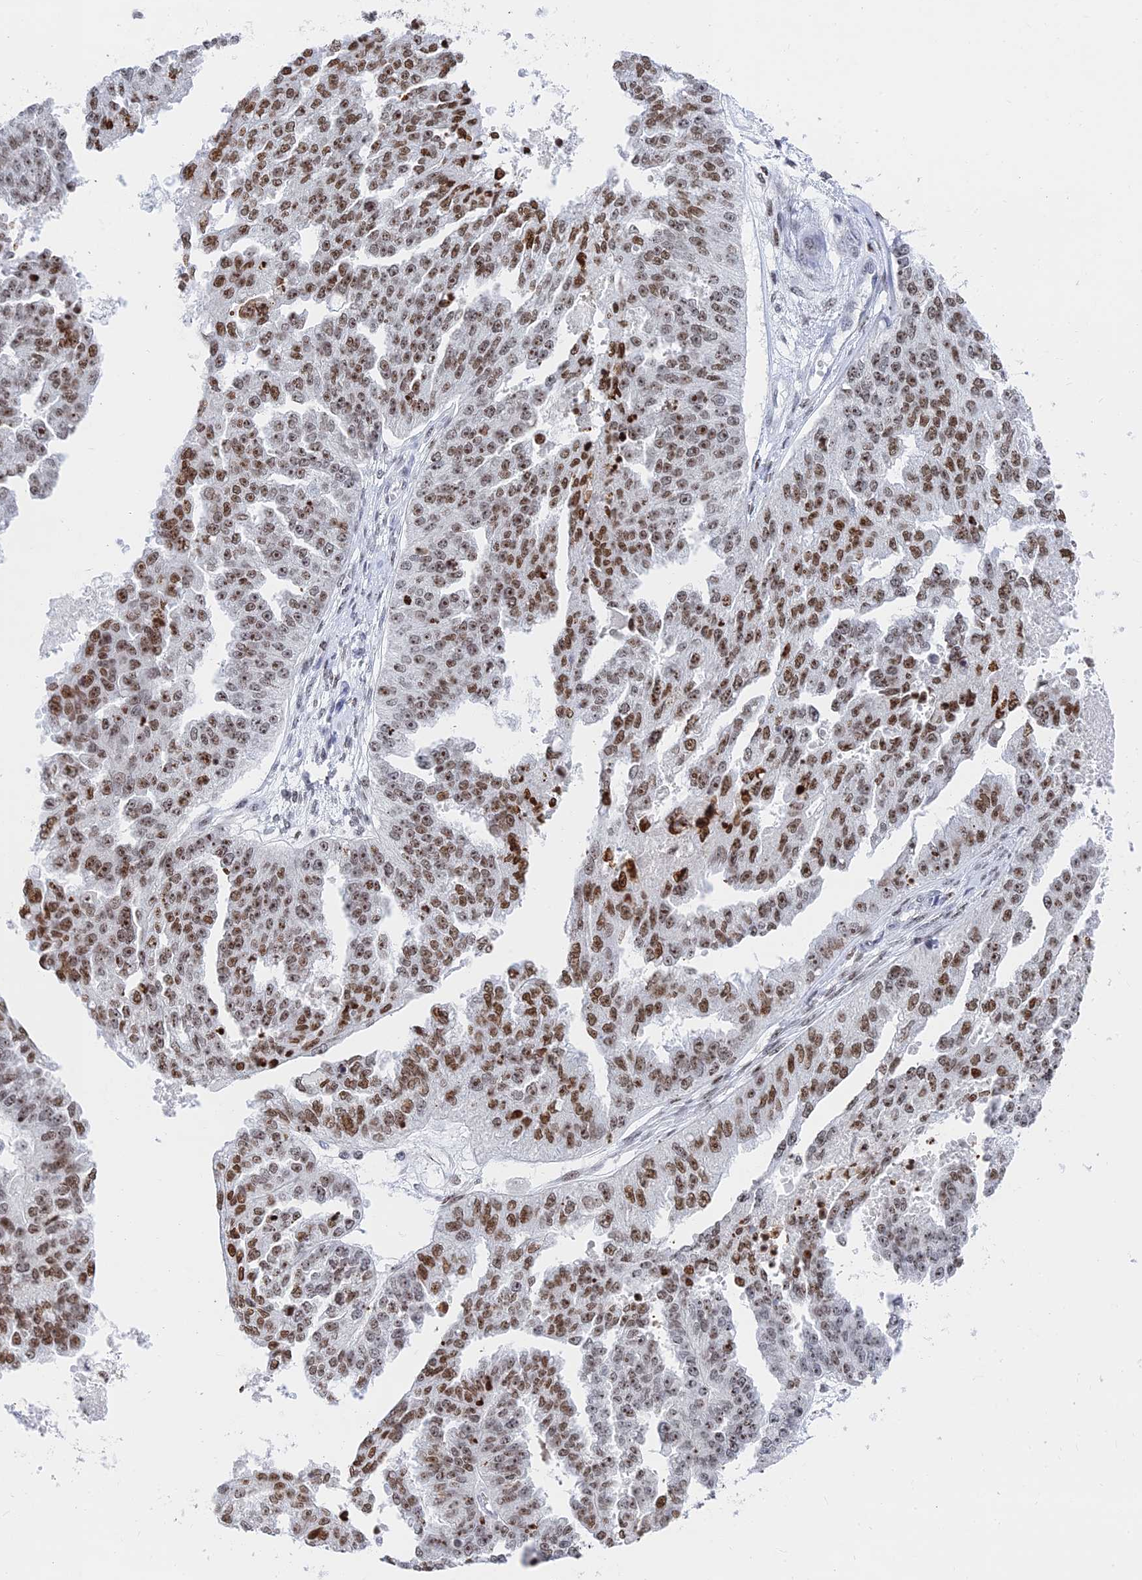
{"staining": {"intensity": "moderate", "quantity": ">75%", "location": "nuclear"}, "tissue": "ovarian cancer", "cell_type": "Tumor cells", "image_type": "cancer", "snomed": [{"axis": "morphology", "description": "Cystadenocarcinoma, serous, NOS"}, {"axis": "topography", "description": "Ovary"}], "caption": "This is an image of immunohistochemistry staining of ovarian cancer, which shows moderate positivity in the nuclear of tumor cells.", "gene": "RSL1D1", "patient": {"sex": "female", "age": 58}}